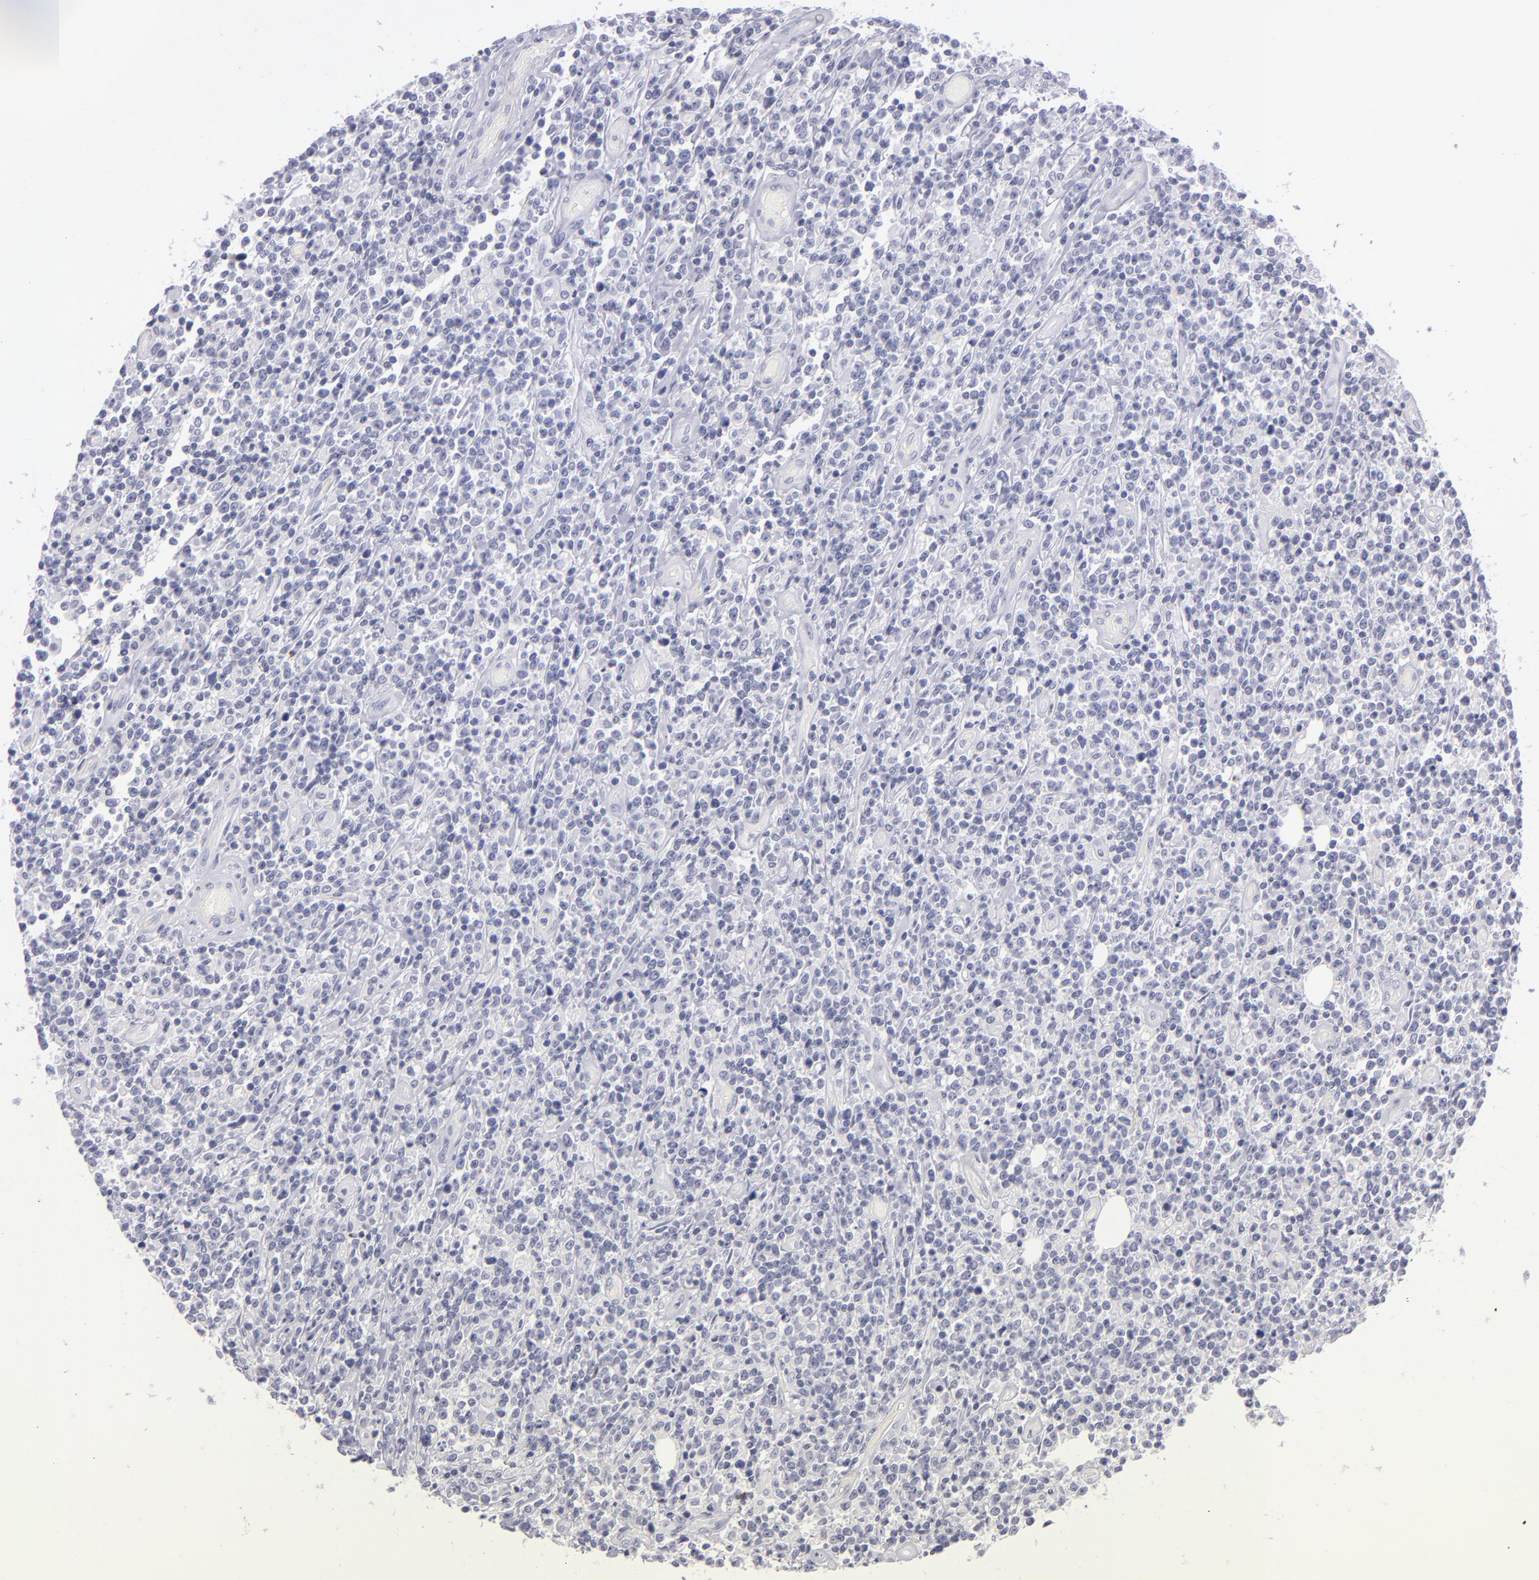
{"staining": {"intensity": "negative", "quantity": "none", "location": "none"}, "tissue": "lymphoma", "cell_type": "Tumor cells", "image_type": "cancer", "snomed": [{"axis": "morphology", "description": "Malignant lymphoma, non-Hodgkin's type, High grade"}, {"axis": "topography", "description": "Colon"}], "caption": "The micrograph exhibits no staining of tumor cells in malignant lymphoma, non-Hodgkin's type (high-grade).", "gene": "ITGB4", "patient": {"sex": "male", "age": 82}}